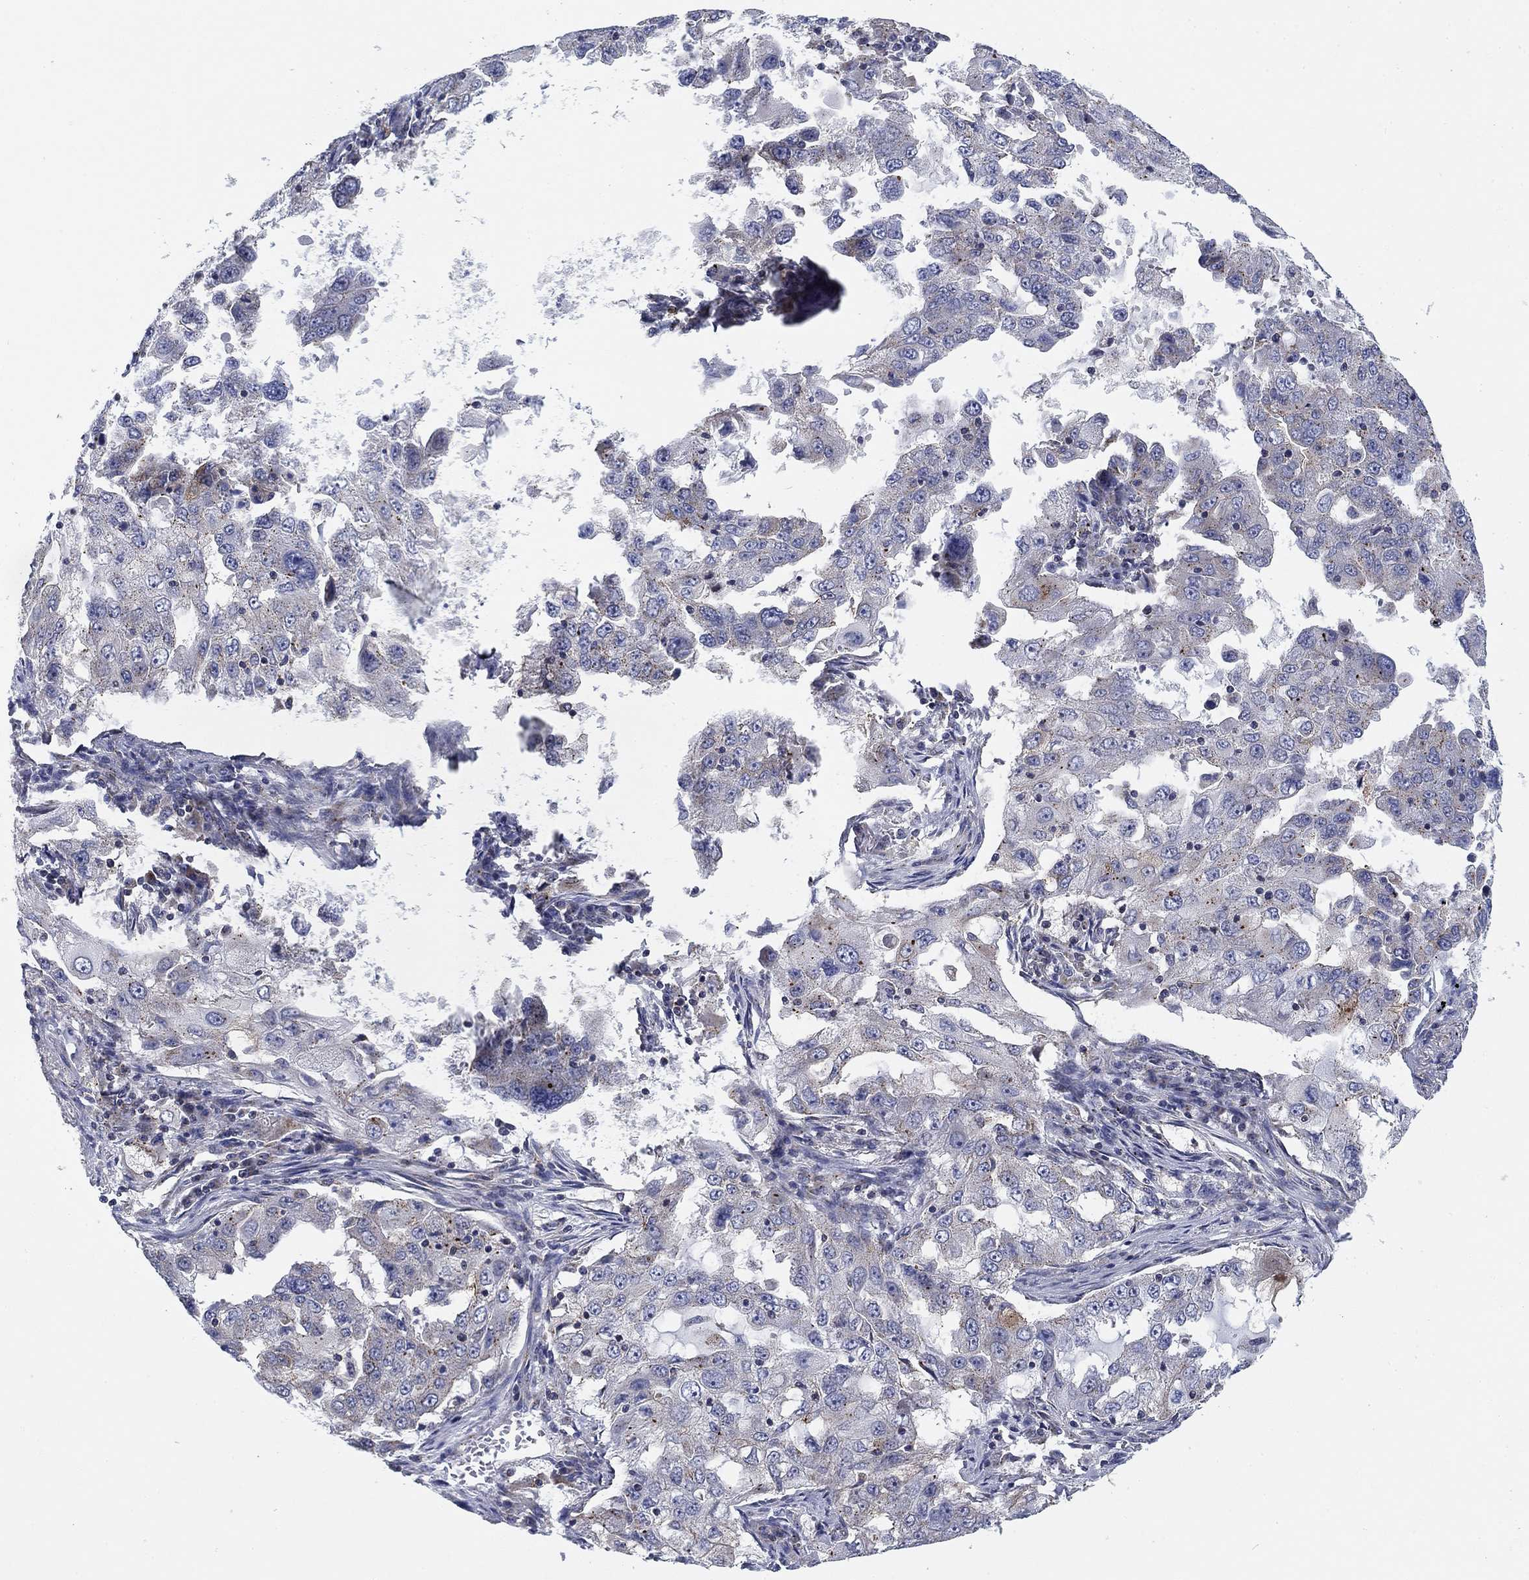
{"staining": {"intensity": "negative", "quantity": "none", "location": "none"}, "tissue": "lung cancer", "cell_type": "Tumor cells", "image_type": "cancer", "snomed": [{"axis": "morphology", "description": "Adenocarcinoma, NOS"}, {"axis": "topography", "description": "Lung"}], "caption": "An IHC micrograph of lung adenocarcinoma is shown. There is no staining in tumor cells of lung adenocarcinoma.", "gene": "NACAD", "patient": {"sex": "female", "age": 61}}